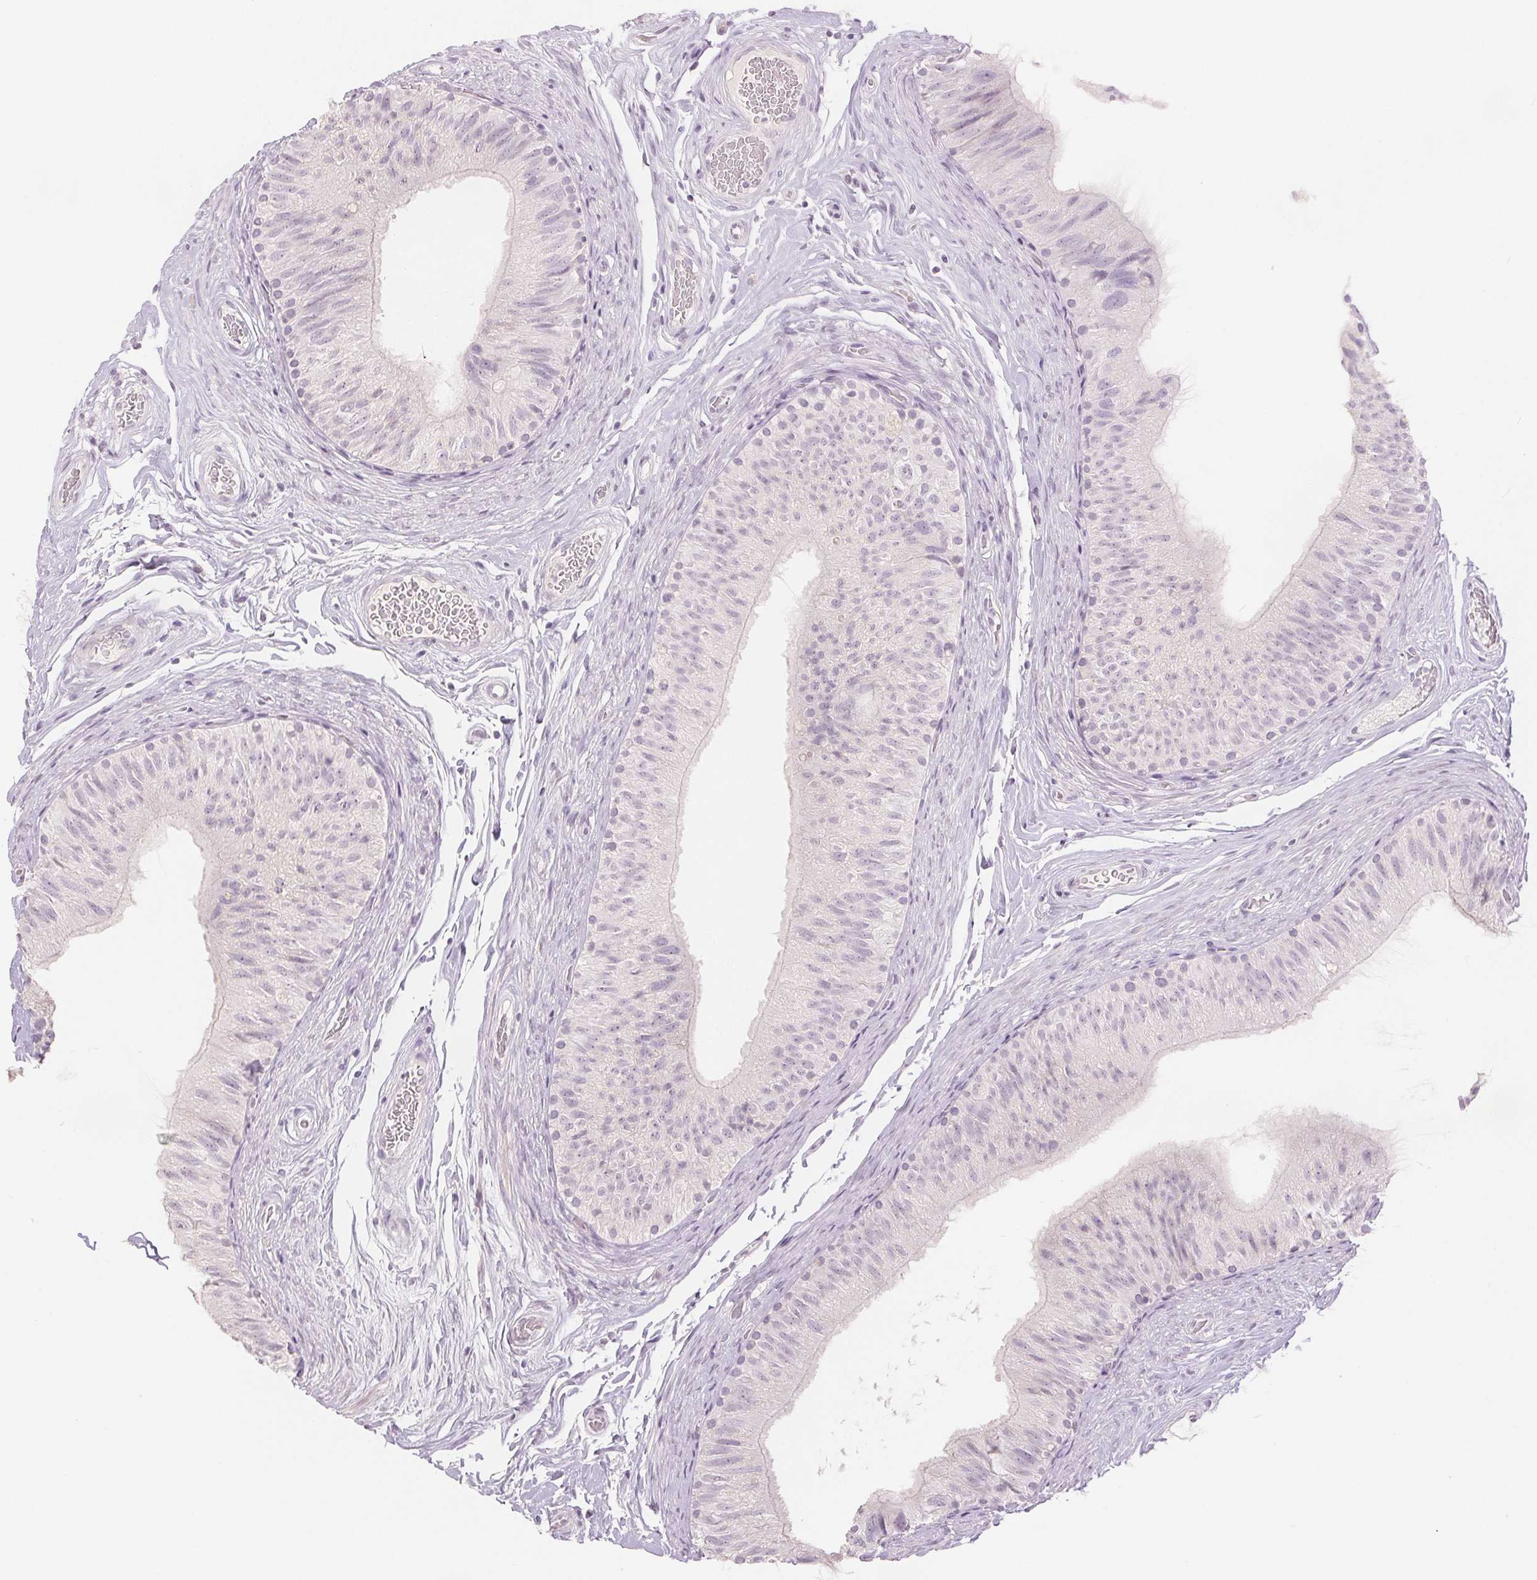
{"staining": {"intensity": "negative", "quantity": "none", "location": "none"}, "tissue": "epididymis", "cell_type": "Glandular cells", "image_type": "normal", "snomed": [{"axis": "morphology", "description": "Normal tissue, NOS"}, {"axis": "topography", "description": "Epididymis, spermatic cord, NOS"}, {"axis": "topography", "description": "Epididymis"}], "caption": "Immunohistochemistry micrograph of benign epididymis: human epididymis stained with DAB (3,3'-diaminobenzidine) demonstrates no significant protein staining in glandular cells.", "gene": "SLC27A5", "patient": {"sex": "male", "age": 31}}